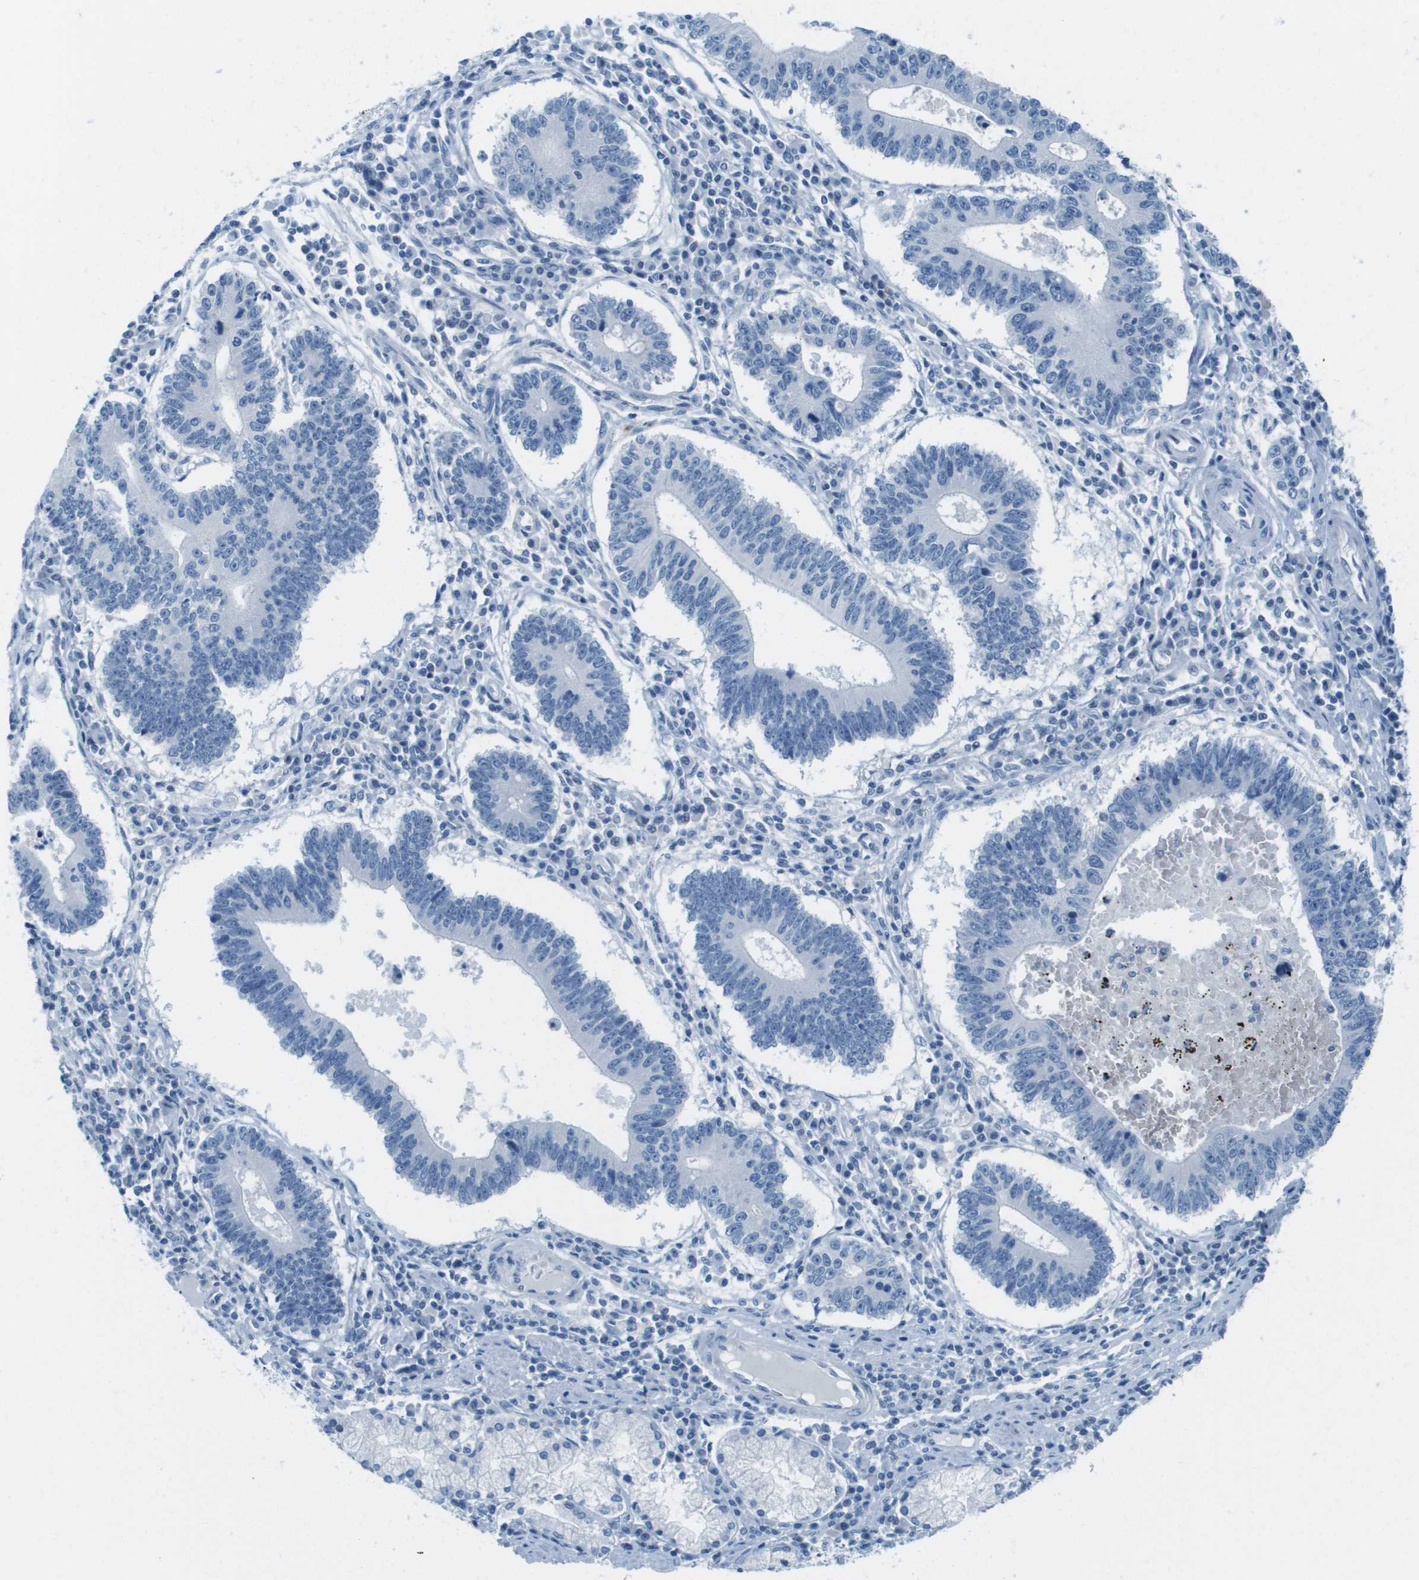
{"staining": {"intensity": "negative", "quantity": "none", "location": "none"}, "tissue": "stomach cancer", "cell_type": "Tumor cells", "image_type": "cancer", "snomed": [{"axis": "morphology", "description": "Adenocarcinoma, NOS"}, {"axis": "topography", "description": "Stomach"}], "caption": "High magnification brightfield microscopy of stomach cancer (adenocarcinoma) stained with DAB (3,3'-diaminobenzidine) (brown) and counterstained with hematoxylin (blue): tumor cells show no significant positivity.", "gene": "CDHR2", "patient": {"sex": "male", "age": 59}}